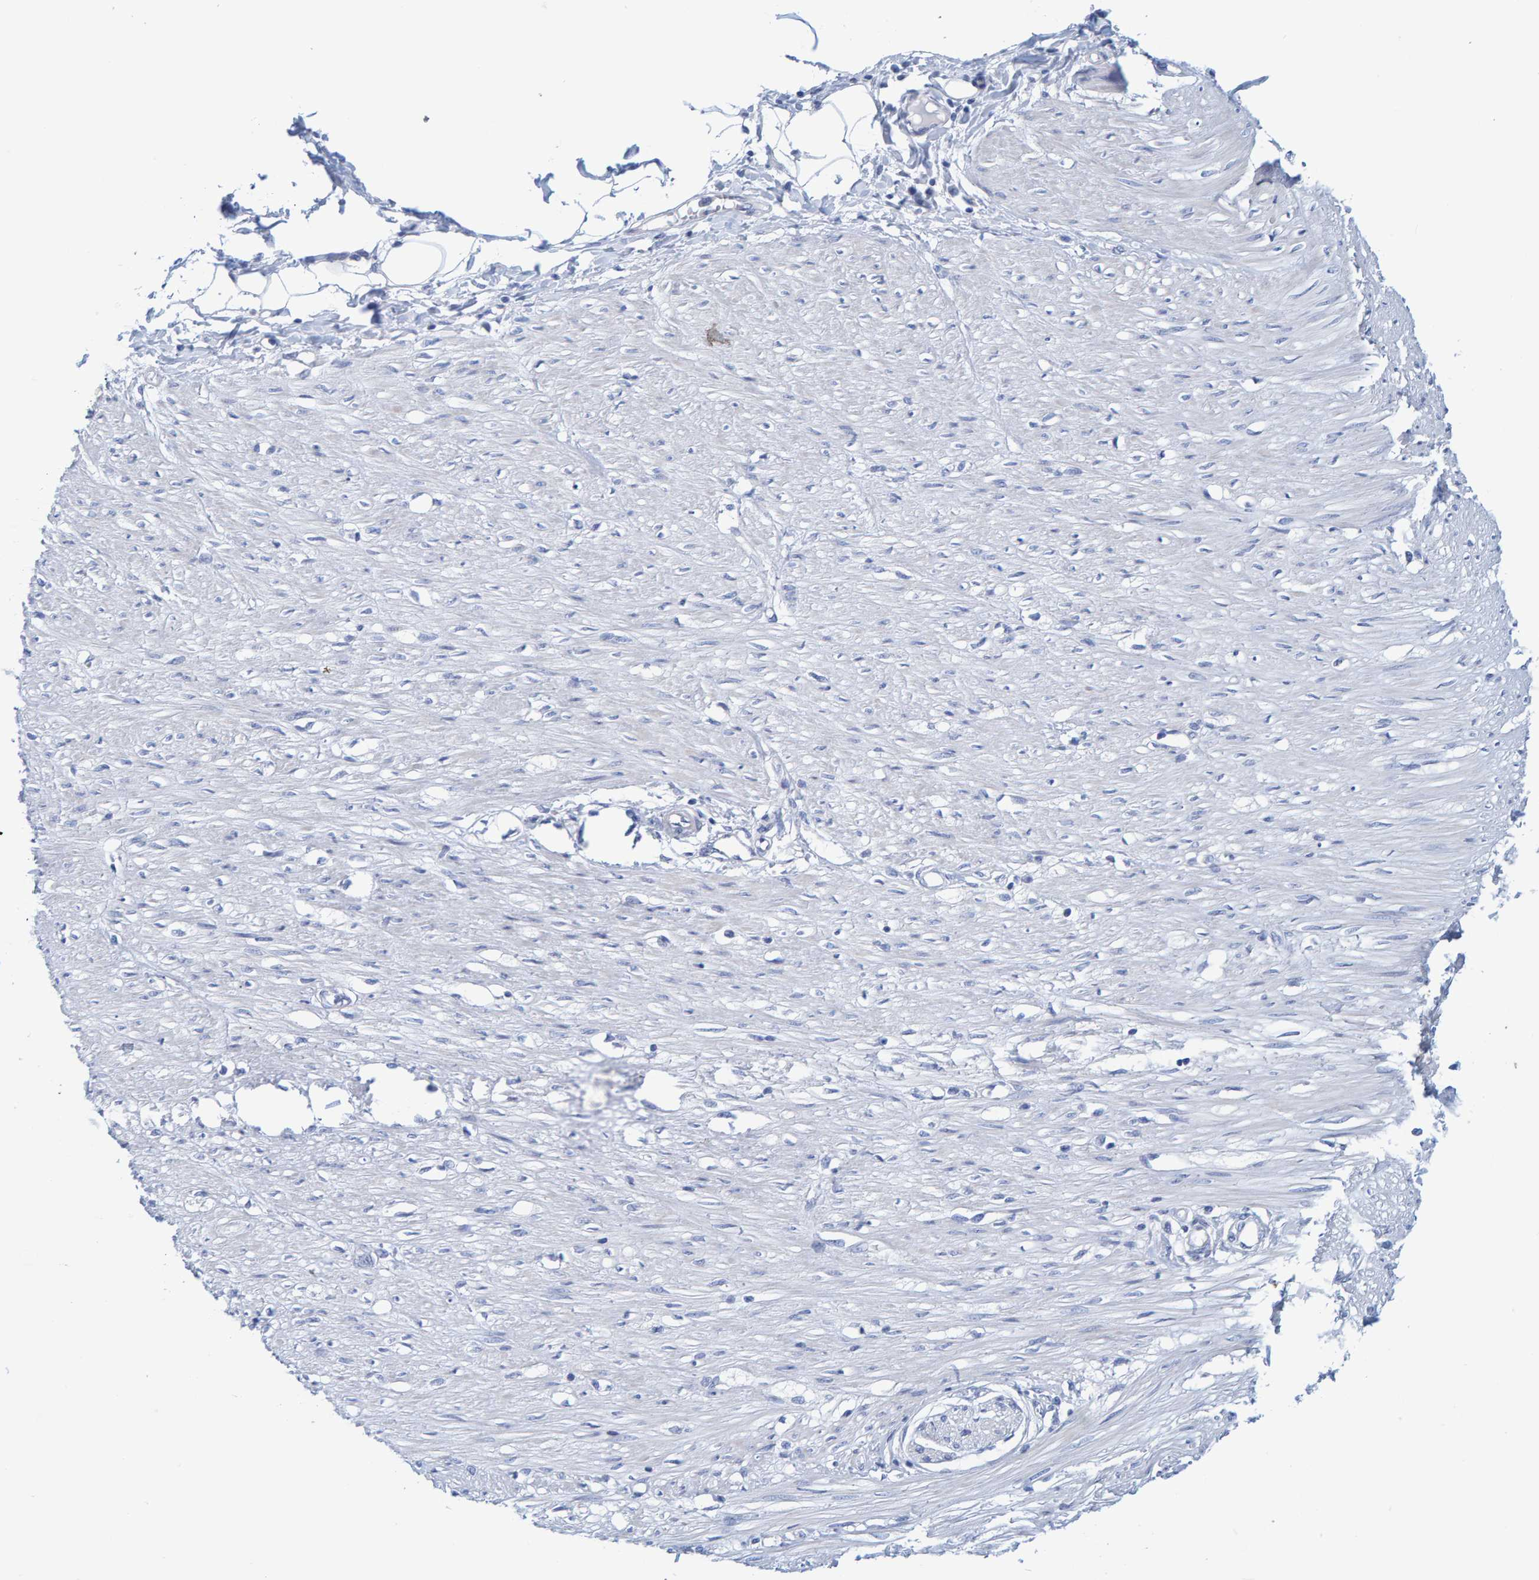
{"staining": {"intensity": "negative", "quantity": "none", "location": "none"}, "tissue": "soft tissue", "cell_type": "Fibroblasts", "image_type": "normal", "snomed": [{"axis": "morphology", "description": "Normal tissue, NOS"}, {"axis": "morphology", "description": "Adenocarcinoma, NOS"}, {"axis": "topography", "description": "Colon"}, {"axis": "topography", "description": "Peripheral nerve tissue"}], "caption": "There is no significant expression in fibroblasts of soft tissue. (DAB (3,3'-diaminobenzidine) immunohistochemistry (IHC) with hematoxylin counter stain).", "gene": "JAKMIP3", "patient": {"sex": "male", "age": 14}}